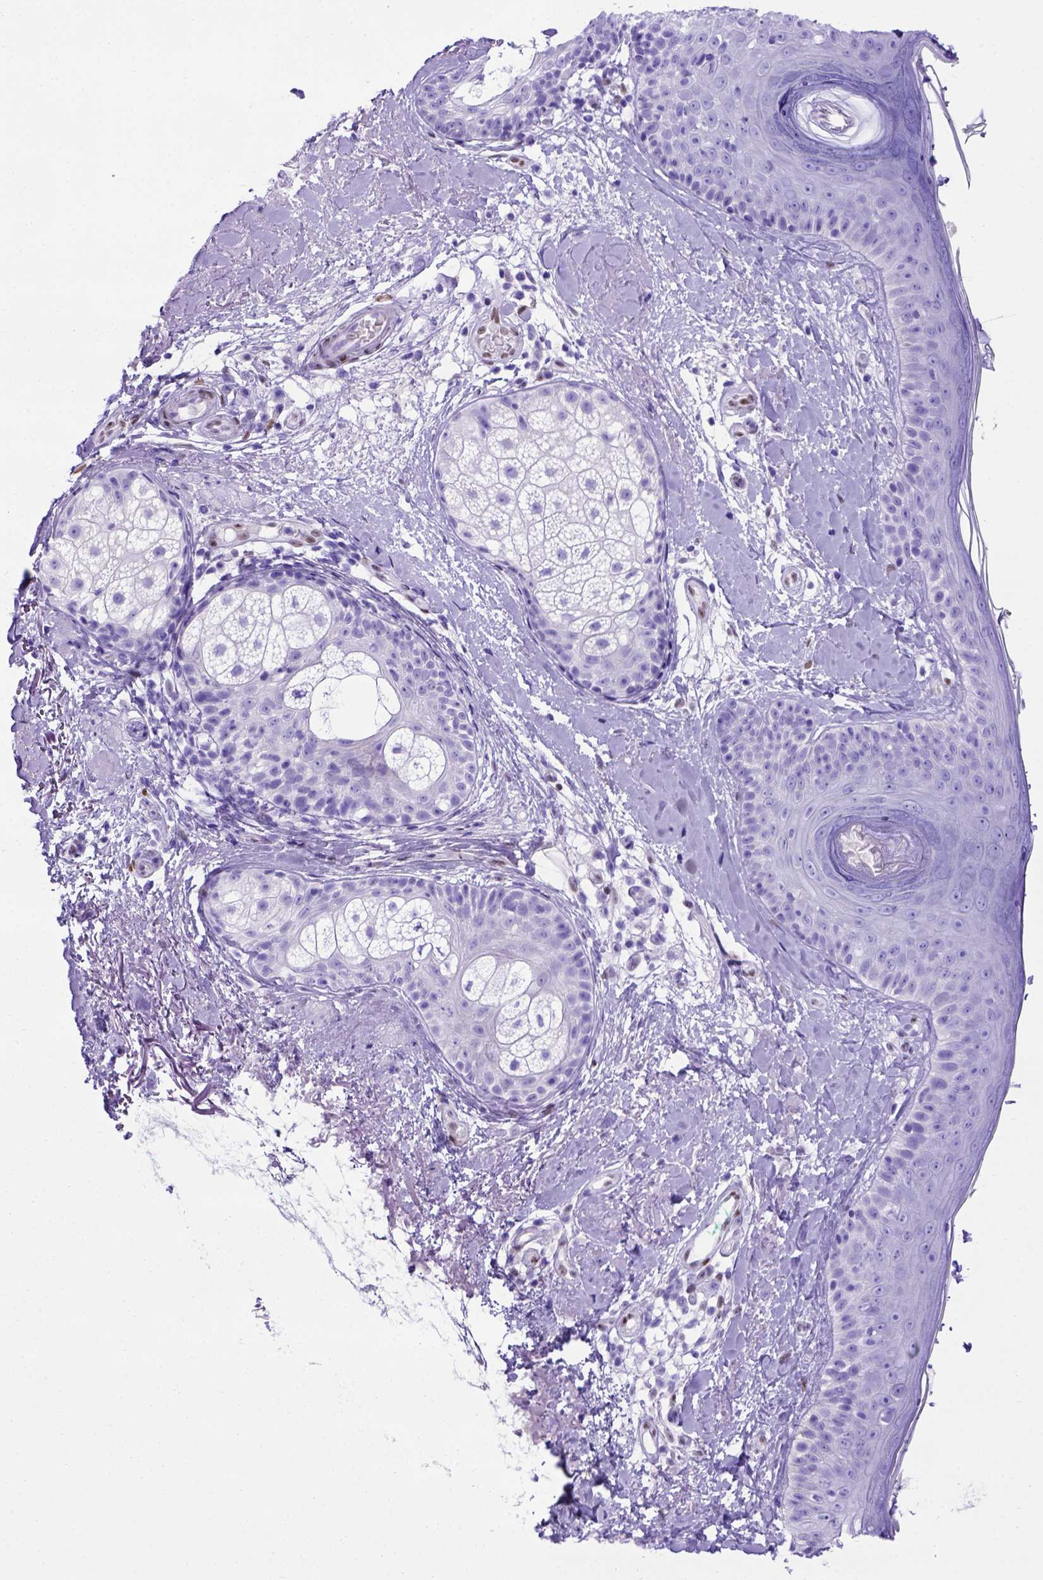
{"staining": {"intensity": "negative", "quantity": "none", "location": "none"}, "tissue": "skin", "cell_type": "Fibroblasts", "image_type": "normal", "snomed": [{"axis": "morphology", "description": "Normal tissue, NOS"}, {"axis": "topography", "description": "Skin"}], "caption": "Immunohistochemistry micrograph of unremarkable skin: human skin stained with DAB demonstrates no significant protein positivity in fibroblasts. (Immunohistochemistry, brightfield microscopy, high magnification).", "gene": "MEOX2", "patient": {"sex": "male", "age": 73}}